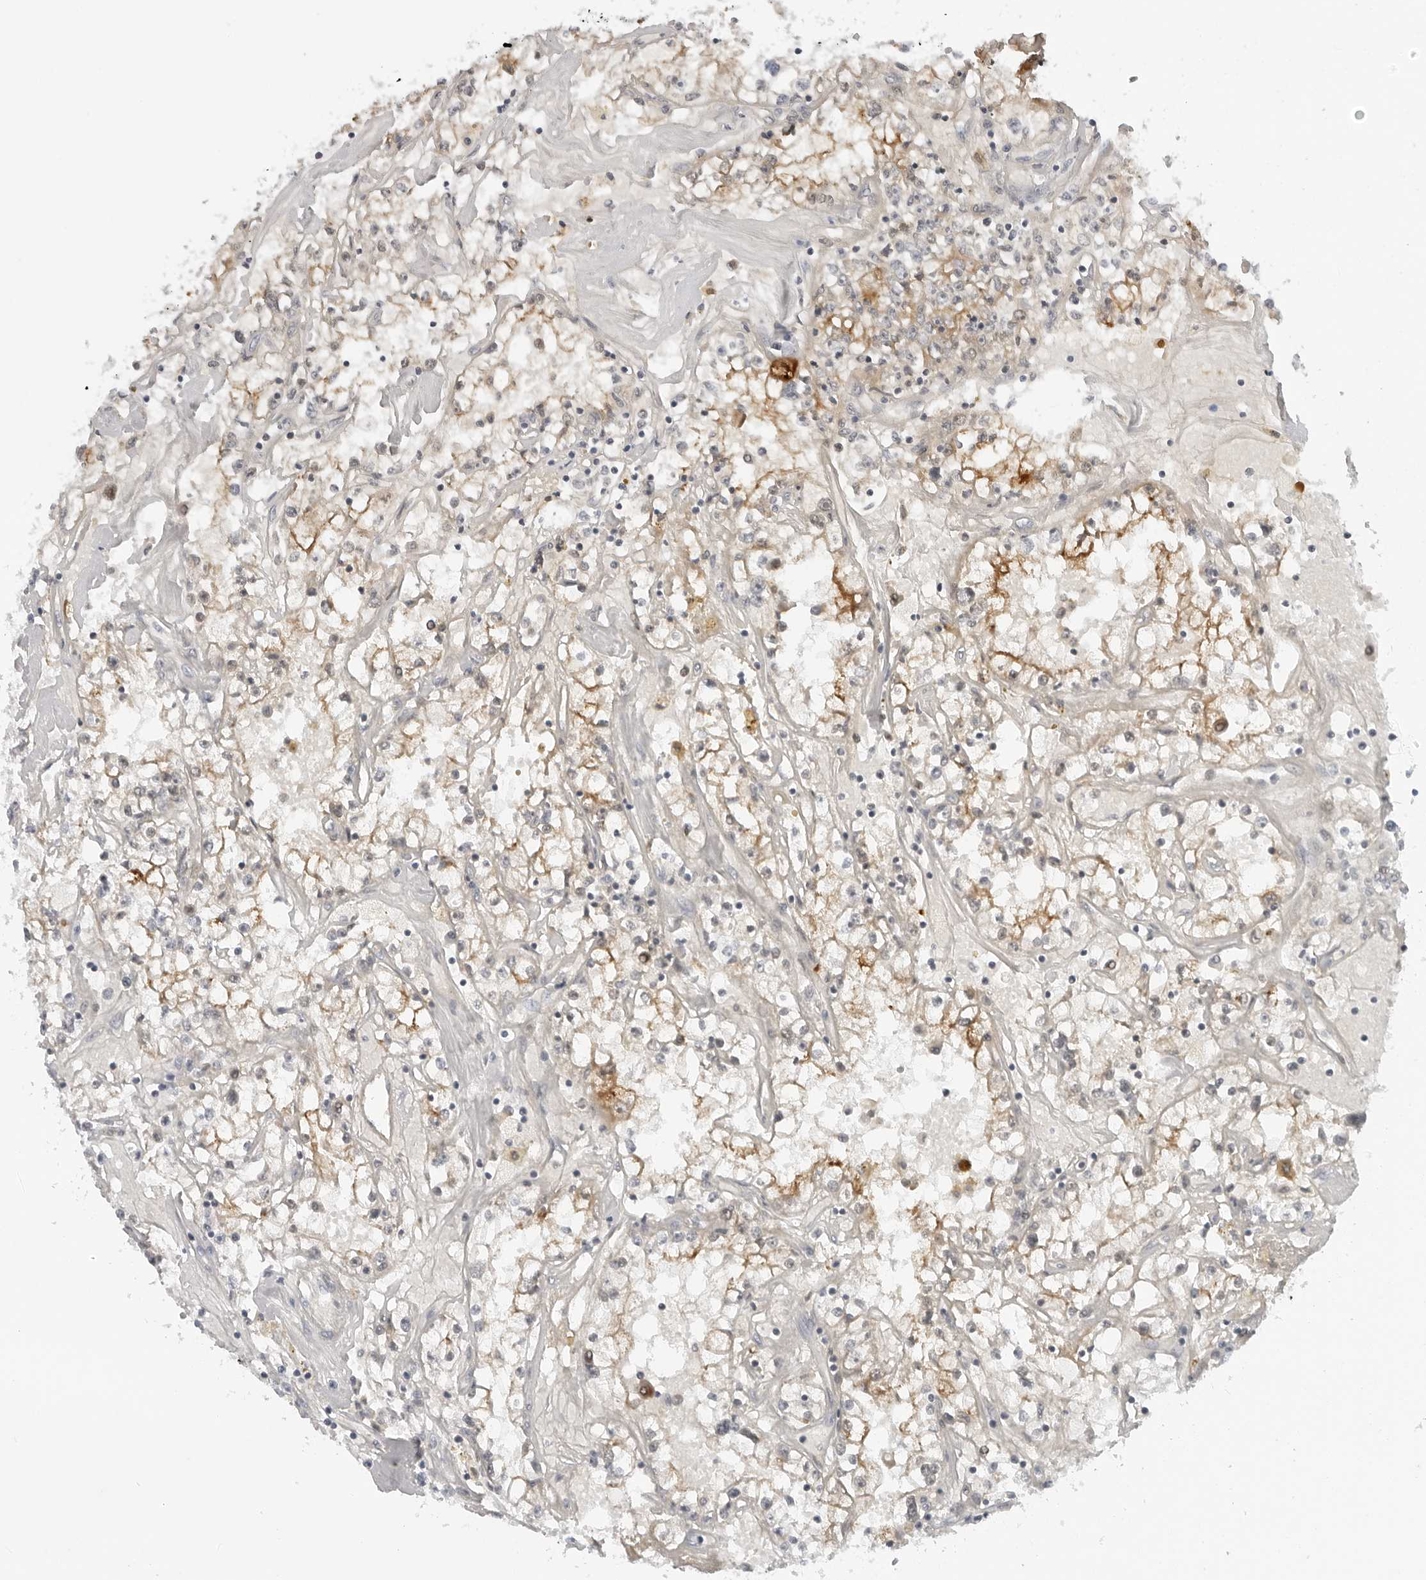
{"staining": {"intensity": "moderate", "quantity": "<25%", "location": "cytoplasmic/membranous"}, "tissue": "renal cancer", "cell_type": "Tumor cells", "image_type": "cancer", "snomed": [{"axis": "morphology", "description": "Adenocarcinoma, NOS"}, {"axis": "topography", "description": "Kidney"}], "caption": "An IHC histopathology image of tumor tissue is shown. Protein staining in brown highlights moderate cytoplasmic/membranous positivity in renal cancer within tumor cells. (Stains: DAB in brown, nuclei in blue, Microscopy: brightfield microscopy at high magnification).", "gene": "SUGCT", "patient": {"sex": "male", "age": 56}}